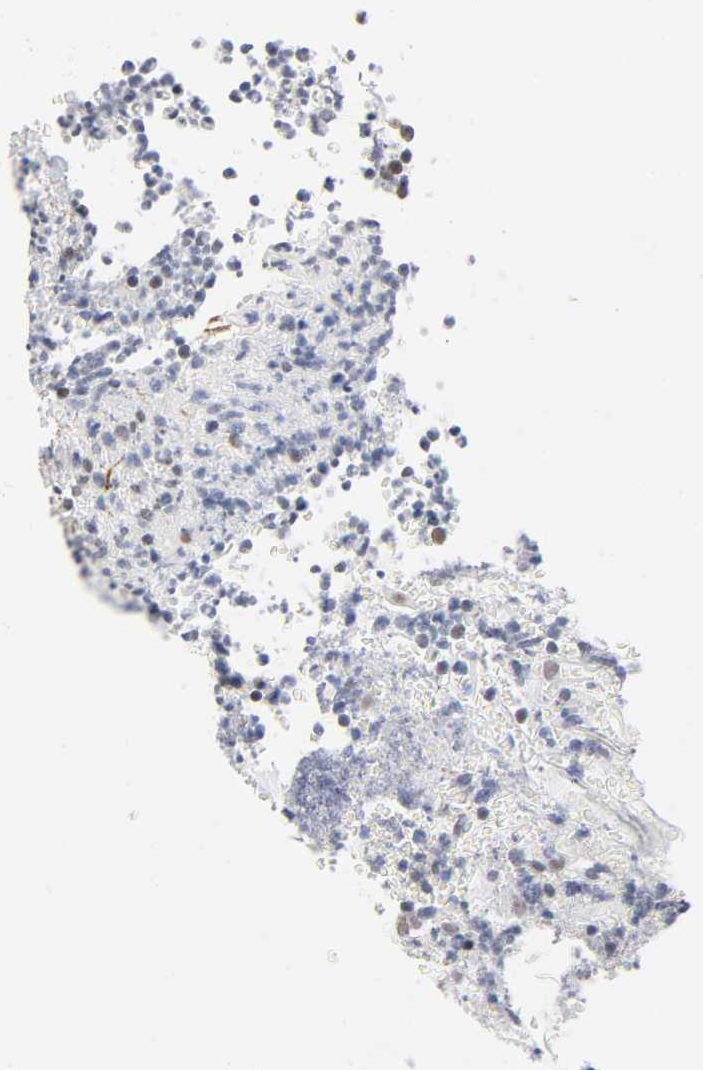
{"staining": {"intensity": "moderate", "quantity": ">75%", "location": "nuclear"}, "tissue": "lymphoma", "cell_type": "Tumor cells", "image_type": "cancer", "snomed": [{"axis": "morphology", "description": "Malignant lymphoma, non-Hodgkin's type, High grade"}, {"axis": "topography", "description": "Tonsil"}], "caption": "DAB immunohistochemical staining of high-grade malignant lymphoma, non-Hodgkin's type reveals moderate nuclear protein staining in about >75% of tumor cells. The protein is stained brown, and the nuclei are stained in blue (DAB (3,3'-diaminobenzidine) IHC with brightfield microscopy, high magnification).", "gene": "DIDO1", "patient": {"sex": "female", "age": 36}}